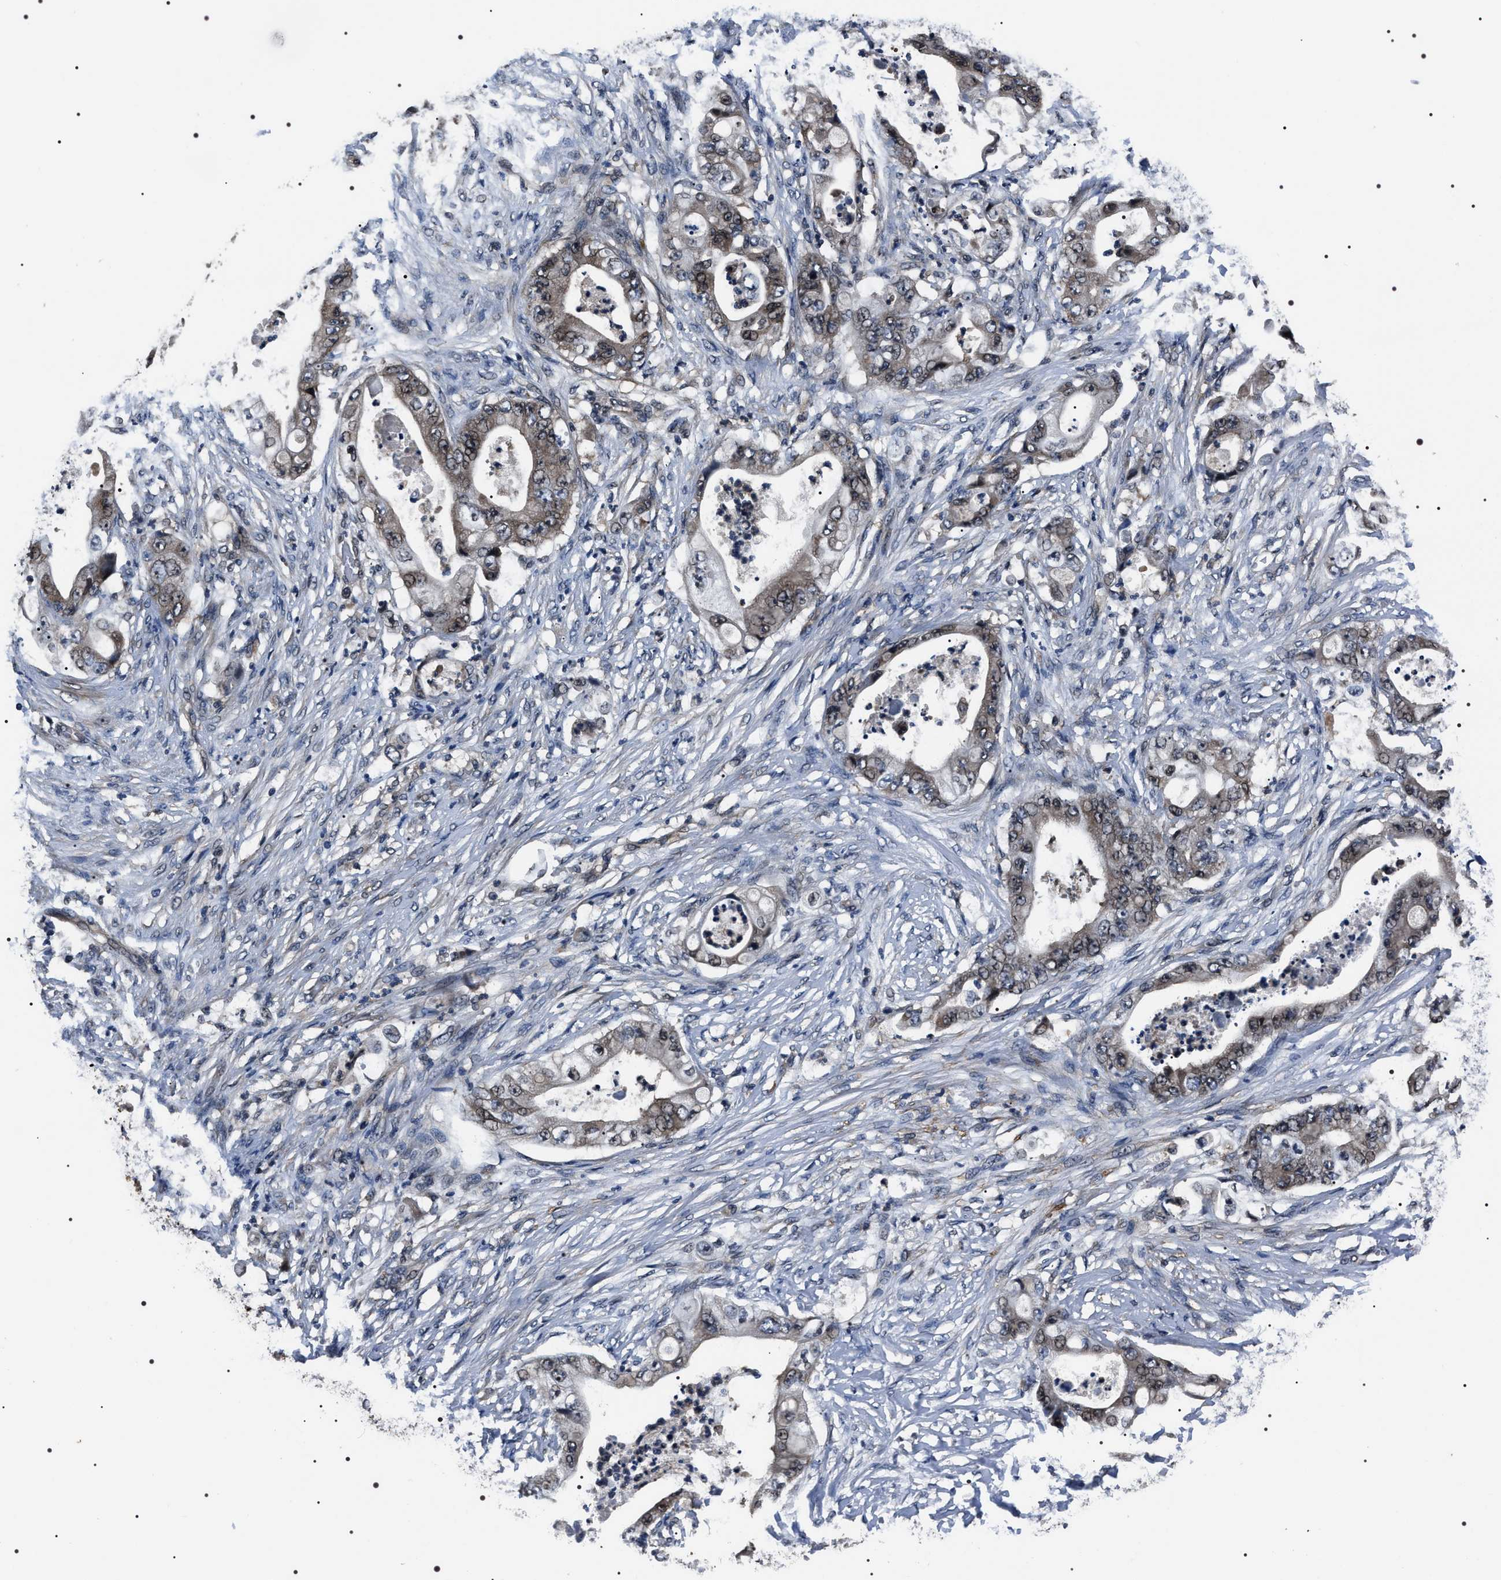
{"staining": {"intensity": "moderate", "quantity": ">75%", "location": "cytoplasmic/membranous,nuclear"}, "tissue": "stomach cancer", "cell_type": "Tumor cells", "image_type": "cancer", "snomed": [{"axis": "morphology", "description": "Adenocarcinoma, NOS"}, {"axis": "topography", "description": "Stomach"}], "caption": "Stomach cancer (adenocarcinoma) stained with DAB (3,3'-diaminobenzidine) immunohistochemistry displays medium levels of moderate cytoplasmic/membranous and nuclear expression in about >75% of tumor cells.", "gene": "SIPA1", "patient": {"sex": "female", "age": 73}}